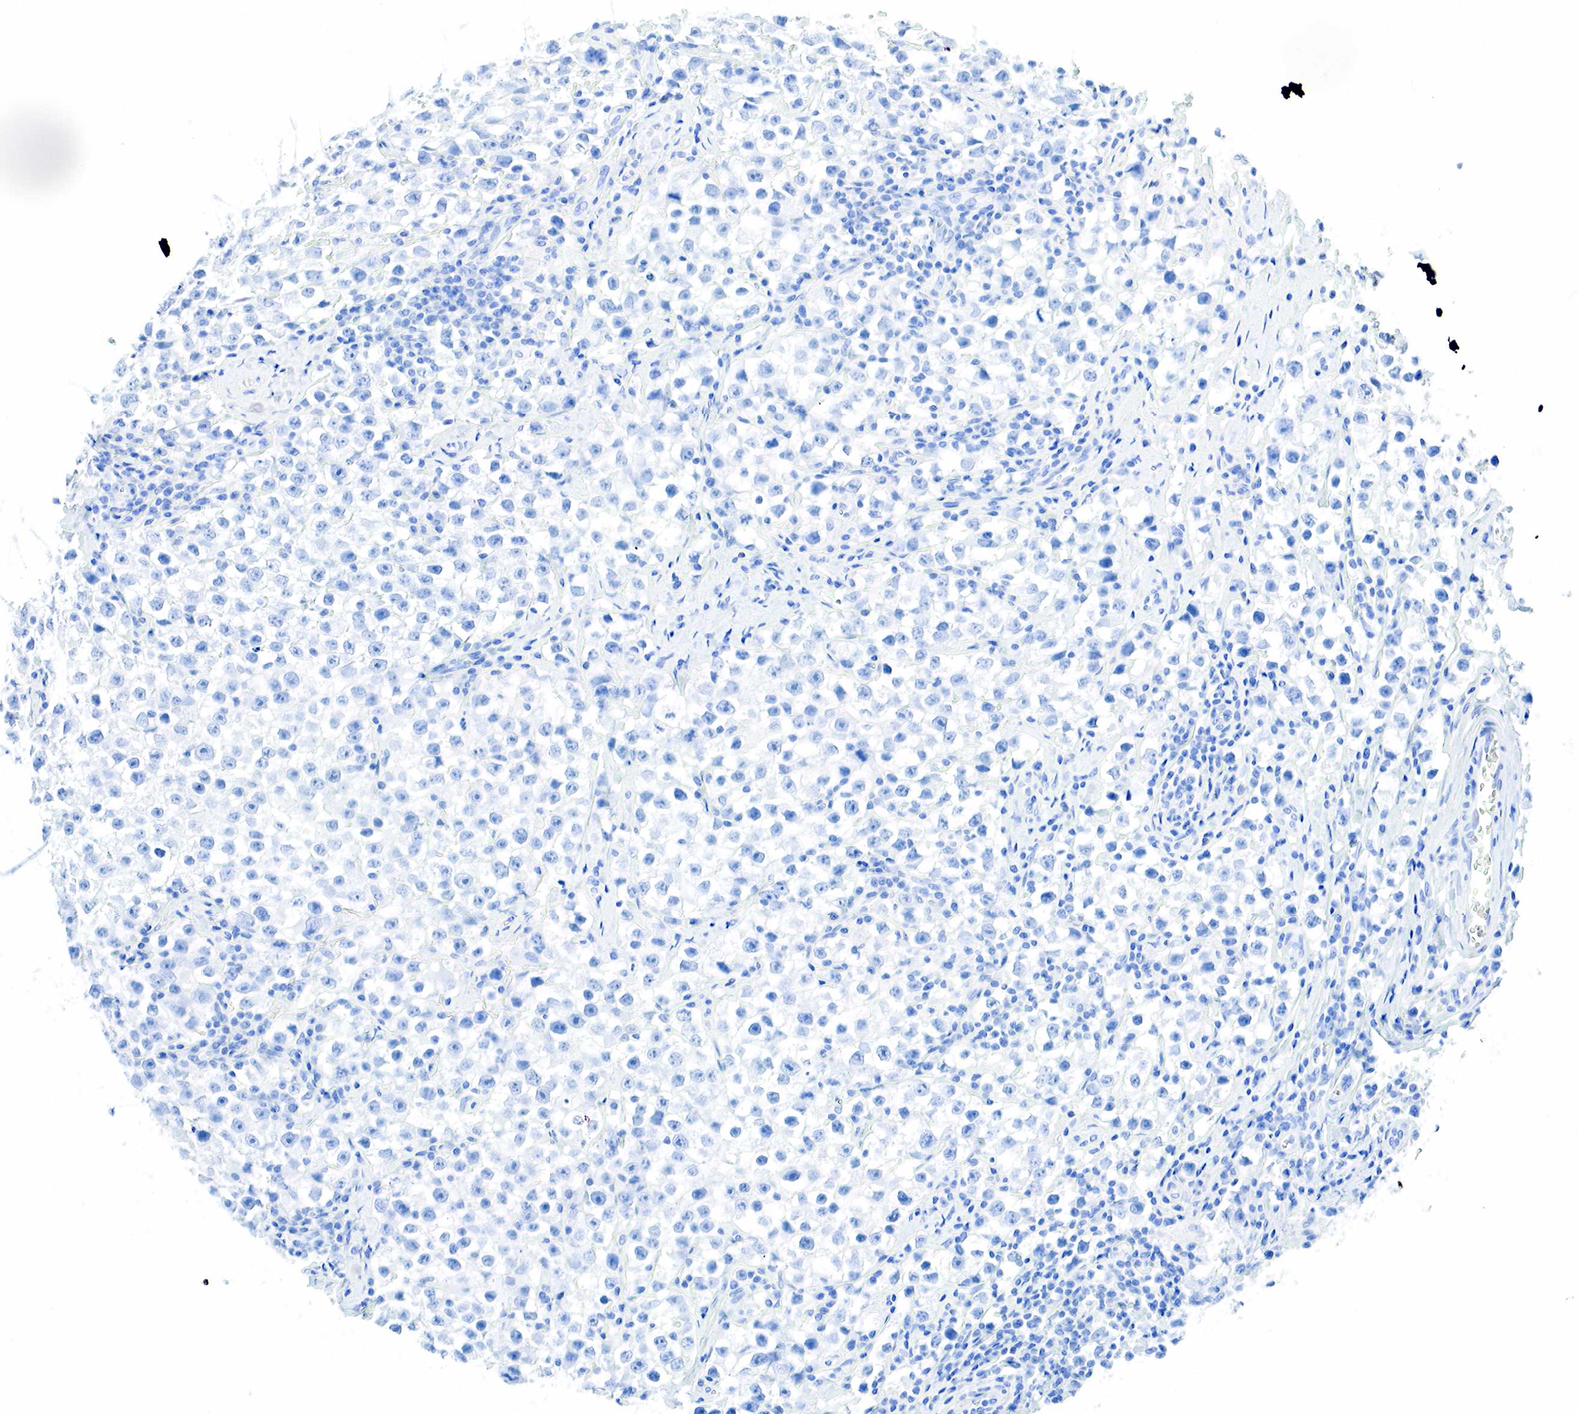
{"staining": {"intensity": "negative", "quantity": "none", "location": "none"}, "tissue": "testis cancer", "cell_type": "Tumor cells", "image_type": "cancer", "snomed": [{"axis": "morphology", "description": "Seminoma, NOS"}, {"axis": "topography", "description": "Testis"}], "caption": "High magnification brightfield microscopy of testis cancer (seminoma) stained with DAB (3,3'-diaminobenzidine) (brown) and counterstained with hematoxylin (blue): tumor cells show no significant expression.", "gene": "INHA", "patient": {"sex": "male", "age": 35}}